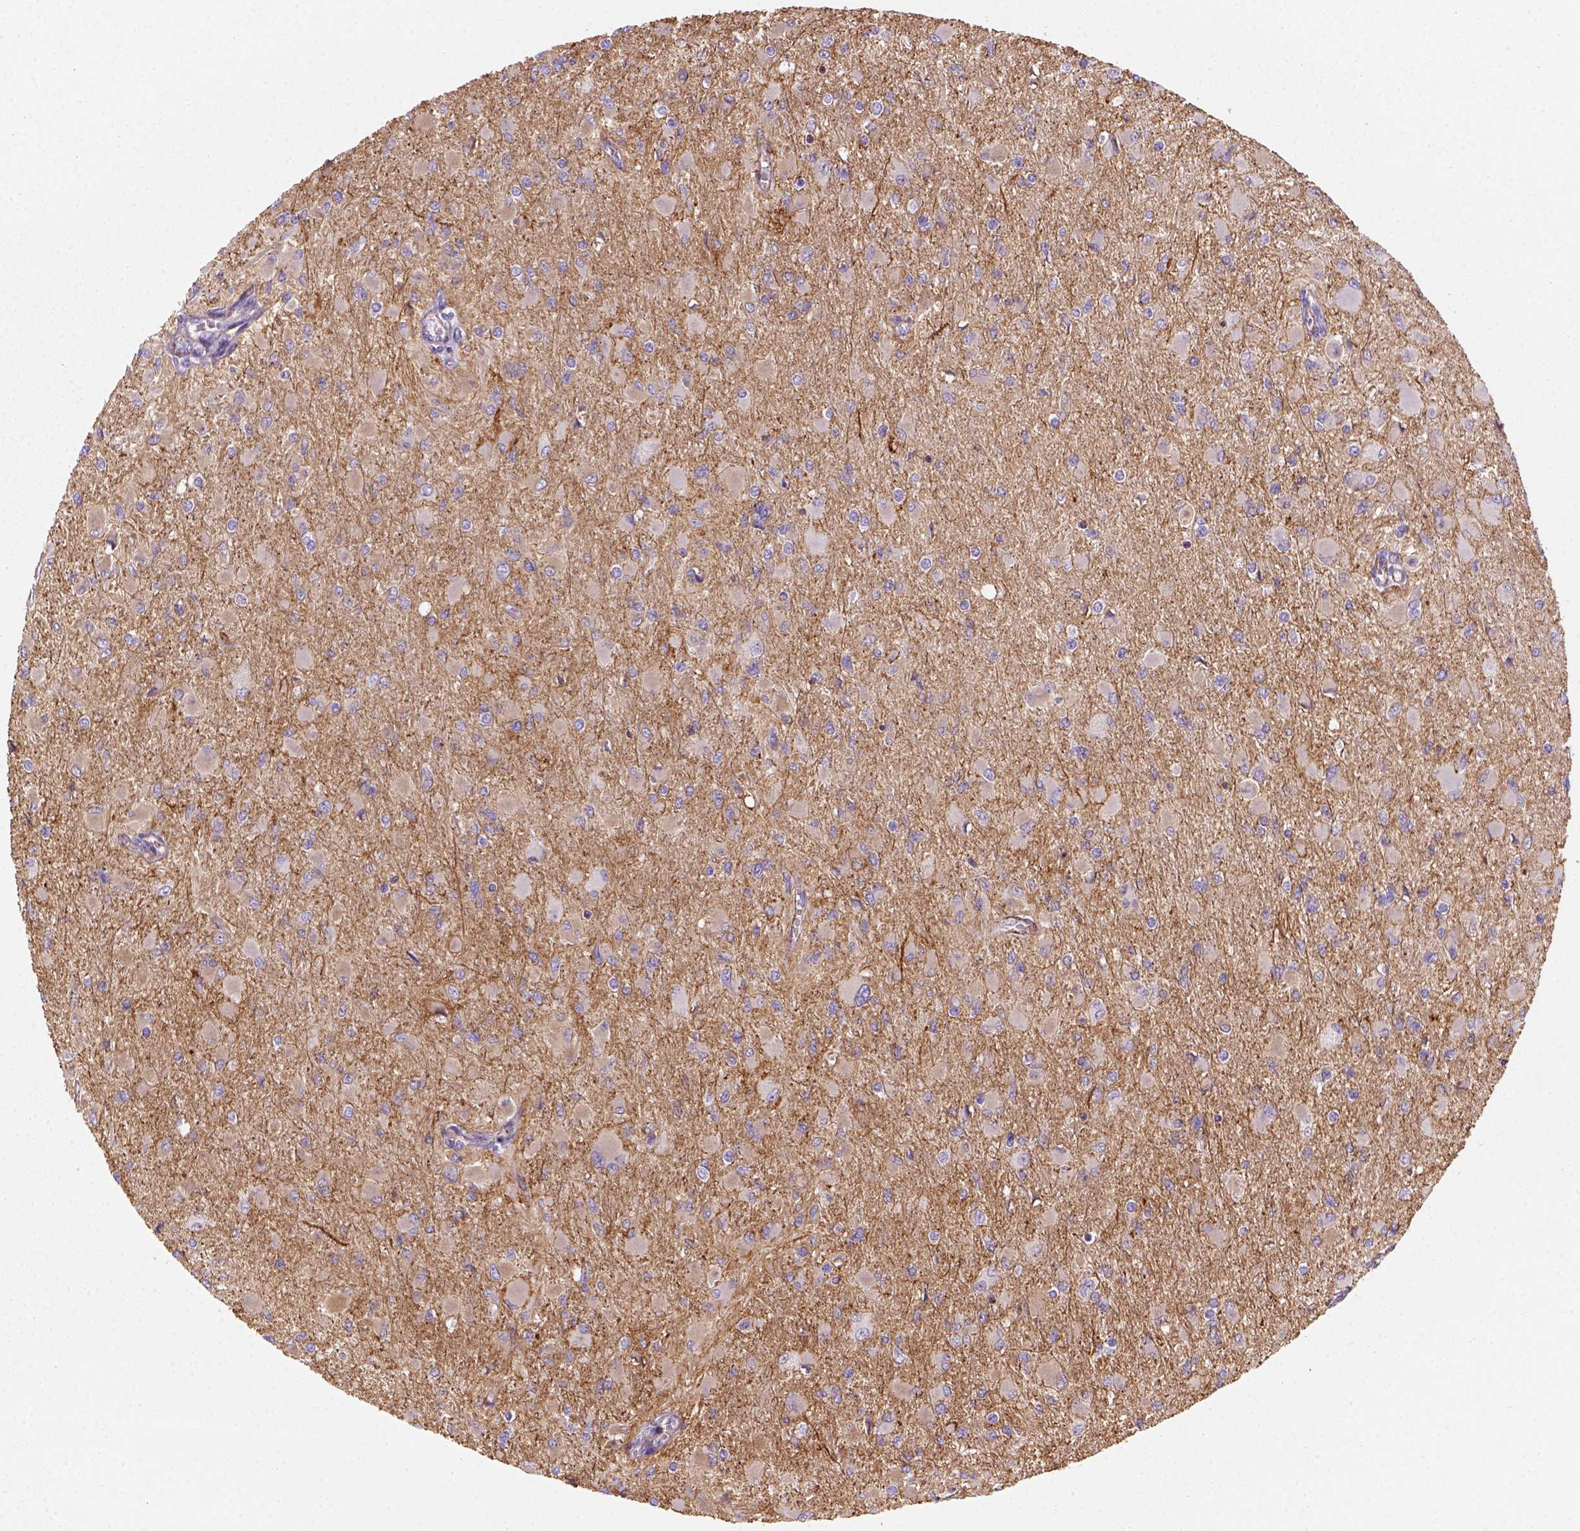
{"staining": {"intensity": "weak", "quantity": ">75%", "location": "cytoplasmic/membranous"}, "tissue": "glioma", "cell_type": "Tumor cells", "image_type": "cancer", "snomed": [{"axis": "morphology", "description": "Glioma, malignant, High grade"}, {"axis": "topography", "description": "Cerebral cortex"}], "caption": "Human glioma stained for a protein (brown) demonstrates weak cytoplasmic/membranous positive positivity in about >75% of tumor cells.", "gene": "GPRC5D", "patient": {"sex": "female", "age": 36}}